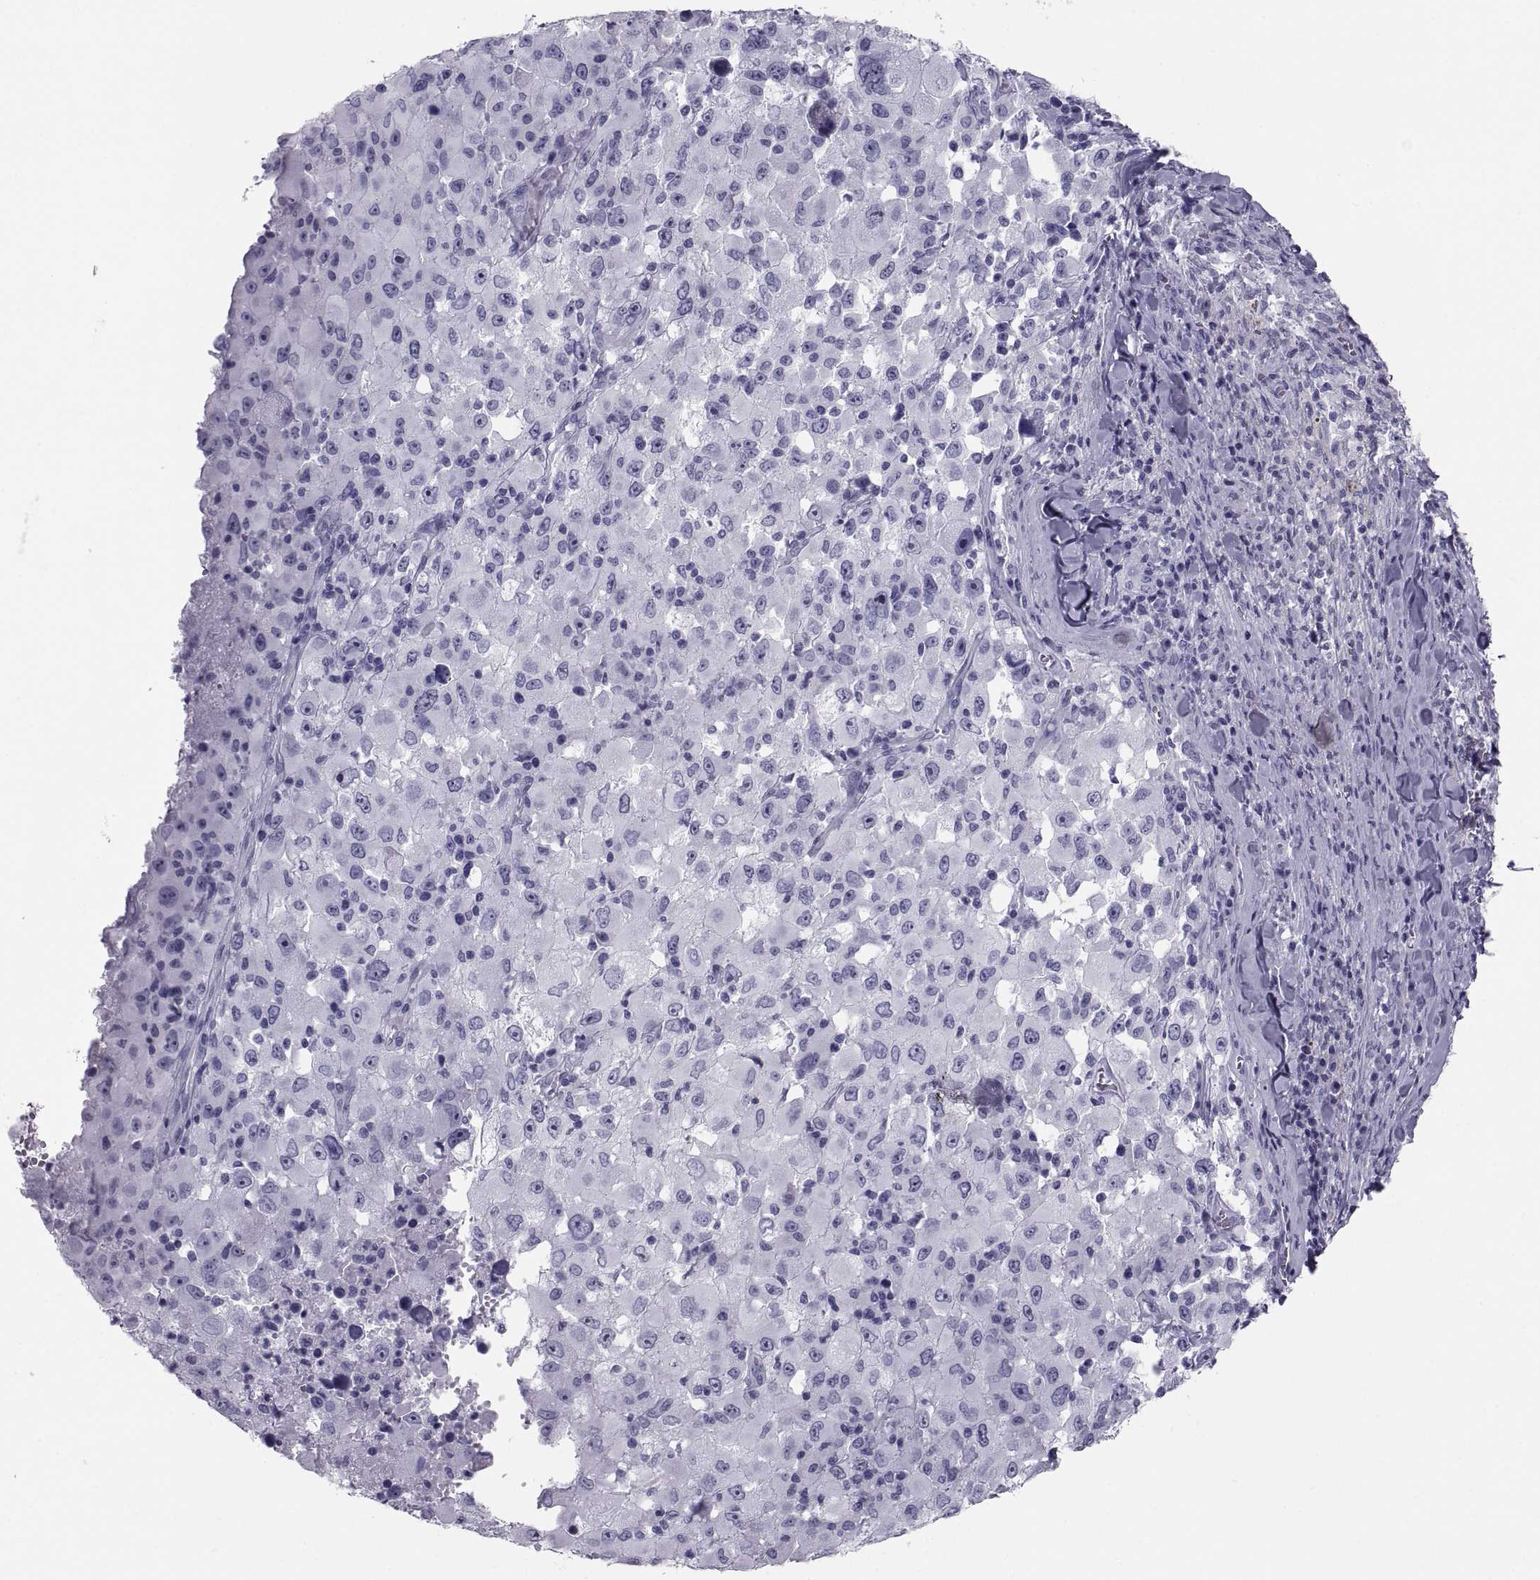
{"staining": {"intensity": "negative", "quantity": "none", "location": "none"}, "tissue": "melanoma", "cell_type": "Tumor cells", "image_type": "cancer", "snomed": [{"axis": "morphology", "description": "Malignant melanoma, Metastatic site"}, {"axis": "topography", "description": "Soft tissue"}], "caption": "Immunohistochemical staining of human melanoma reveals no significant positivity in tumor cells.", "gene": "CRISP1", "patient": {"sex": "male", "age": 50}}